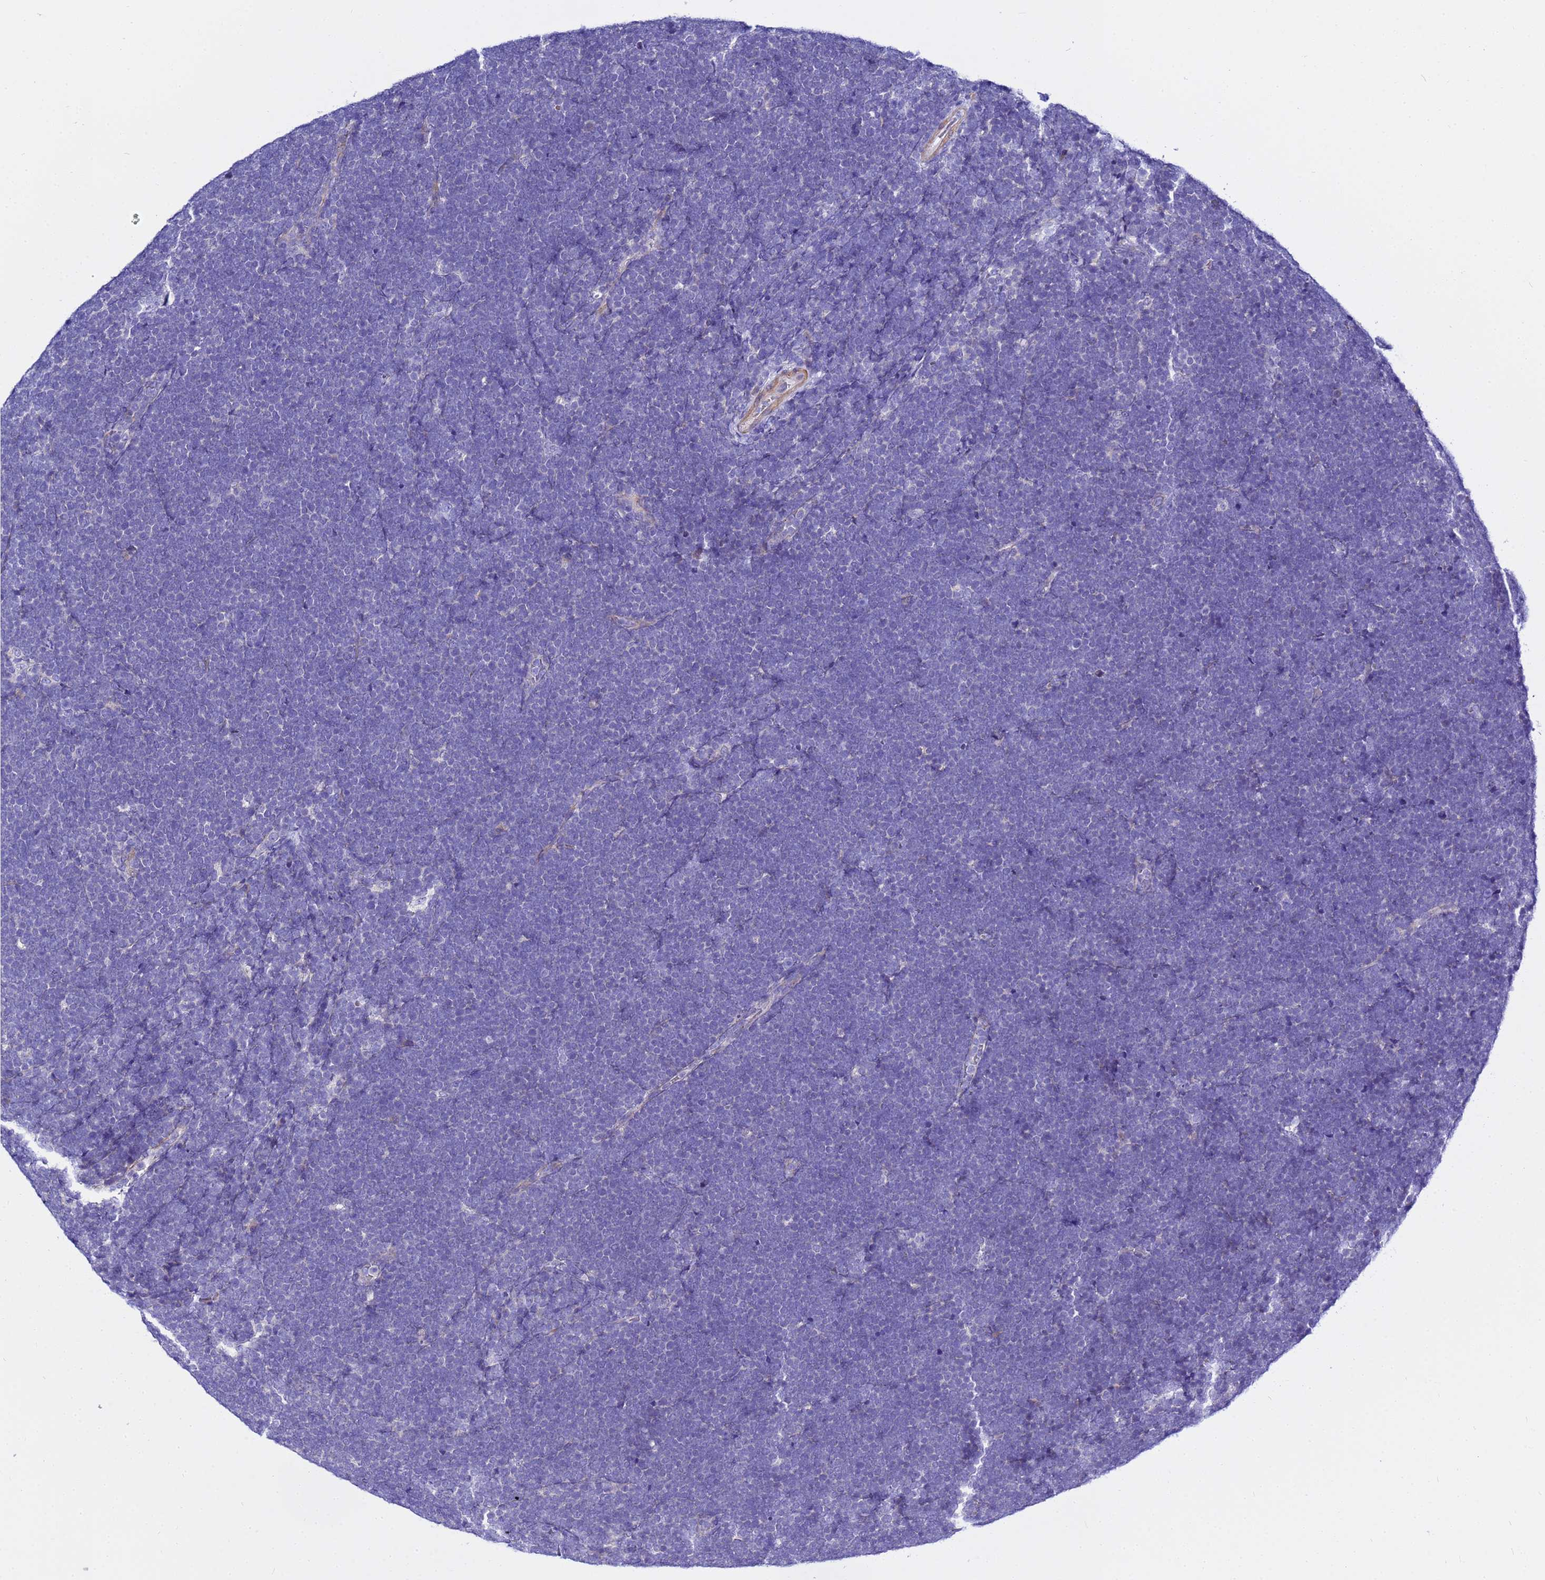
{"staining": {"intensity": "negative", "quantity": "none", "location": "none"}, "tissue": "lymphoma", "cell_type": "Tumor cells", "image_type": "cancer", "snomed": [{"axis": "morphology", "description": "Malignant lymphoma, non-Hodgkin's type, High grade"}, {"axis": "topography", "description": "Lymph node"}], "caption": "Tumor cells show no significant protein positivity in high-grade malignant lymphoma, non-Hodgkin's type.", "gene": "USP18", "patient": {"sex": "male", "age": 13}}